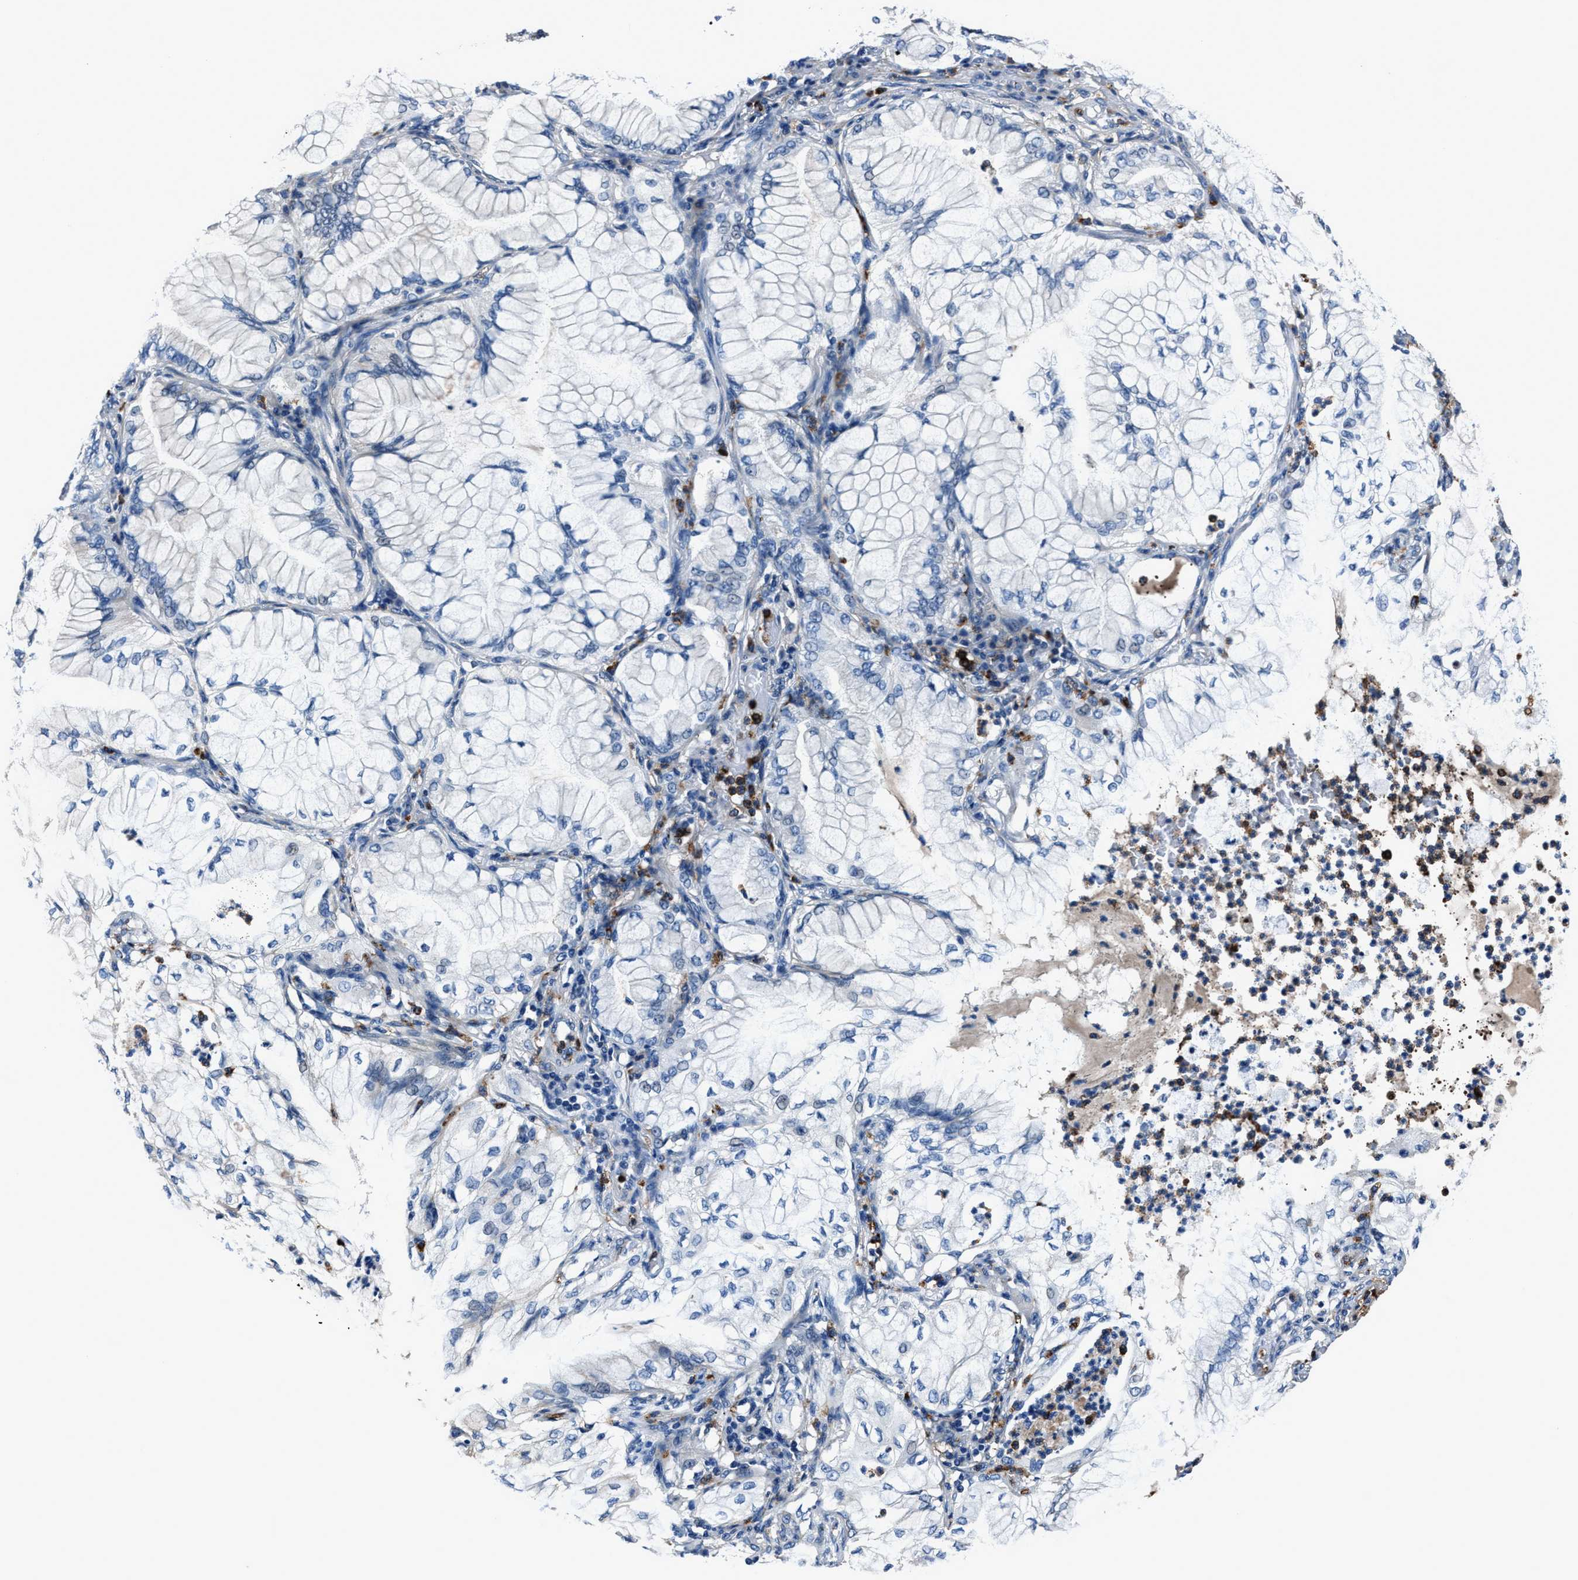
{"staining": {"intensity": "negative", "quantity": "none", "location": "none"}, "tissue": "lung cancer", "cell_type": "Tumor cells", "image_type": "cancer", "snomed": [{"axis": "morphology", "description": "Adenocarcinoma, NOS"}, {"axis": "topography", "description": "Lung"}], "caption": "A high-resolution histopathology image shows IHC staining of lung adenocarcinoma, which displays no significant positivity in tumor cells.", "gene": "FGL2", "patient": {"sex": "female", "age": 70}}